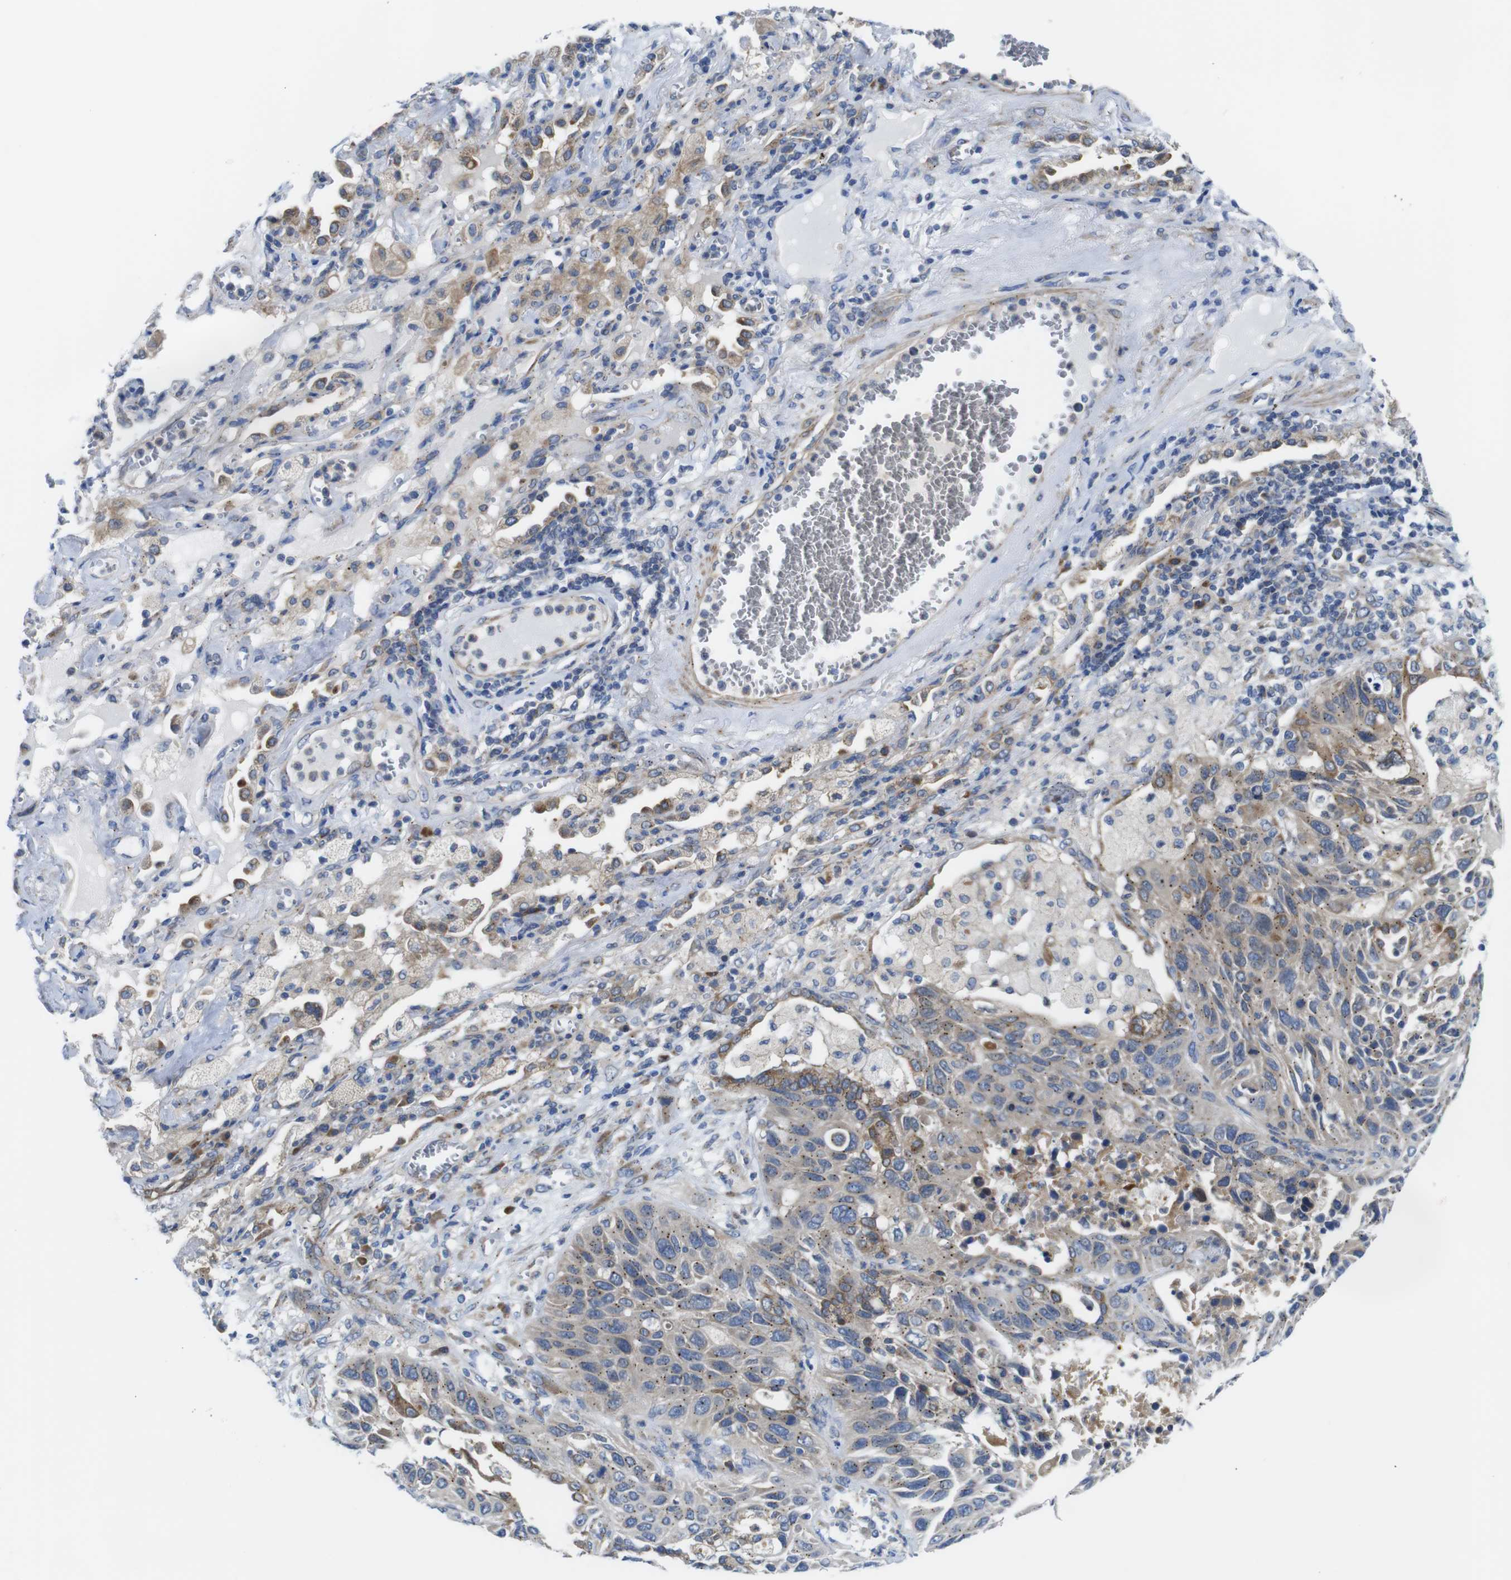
{"staining": {"intensity": "weak", "quantity": "25%-75%", "location": "cytoplasmic/membranous"}, "tissue": "lung cancer", "cell_type": "Tumor cells", "image_type": "cancer", "snomed": [{"axis": "morphology", "description": "Squamous cell carcinoma, NOS"}, {"axis": "topography", "description": "Lung"}], "caption": "Tumor cells display low levels of weak cytoplasmic/membranous expression in about 25%-75% of cells in human lung cancer. (DAB (3,3'-diaminobenzidine) = brown stain, brightfield microscopy at high magnification).", "gene": "DDRGK1", "patient": {"sex": "female", "age": 76}}